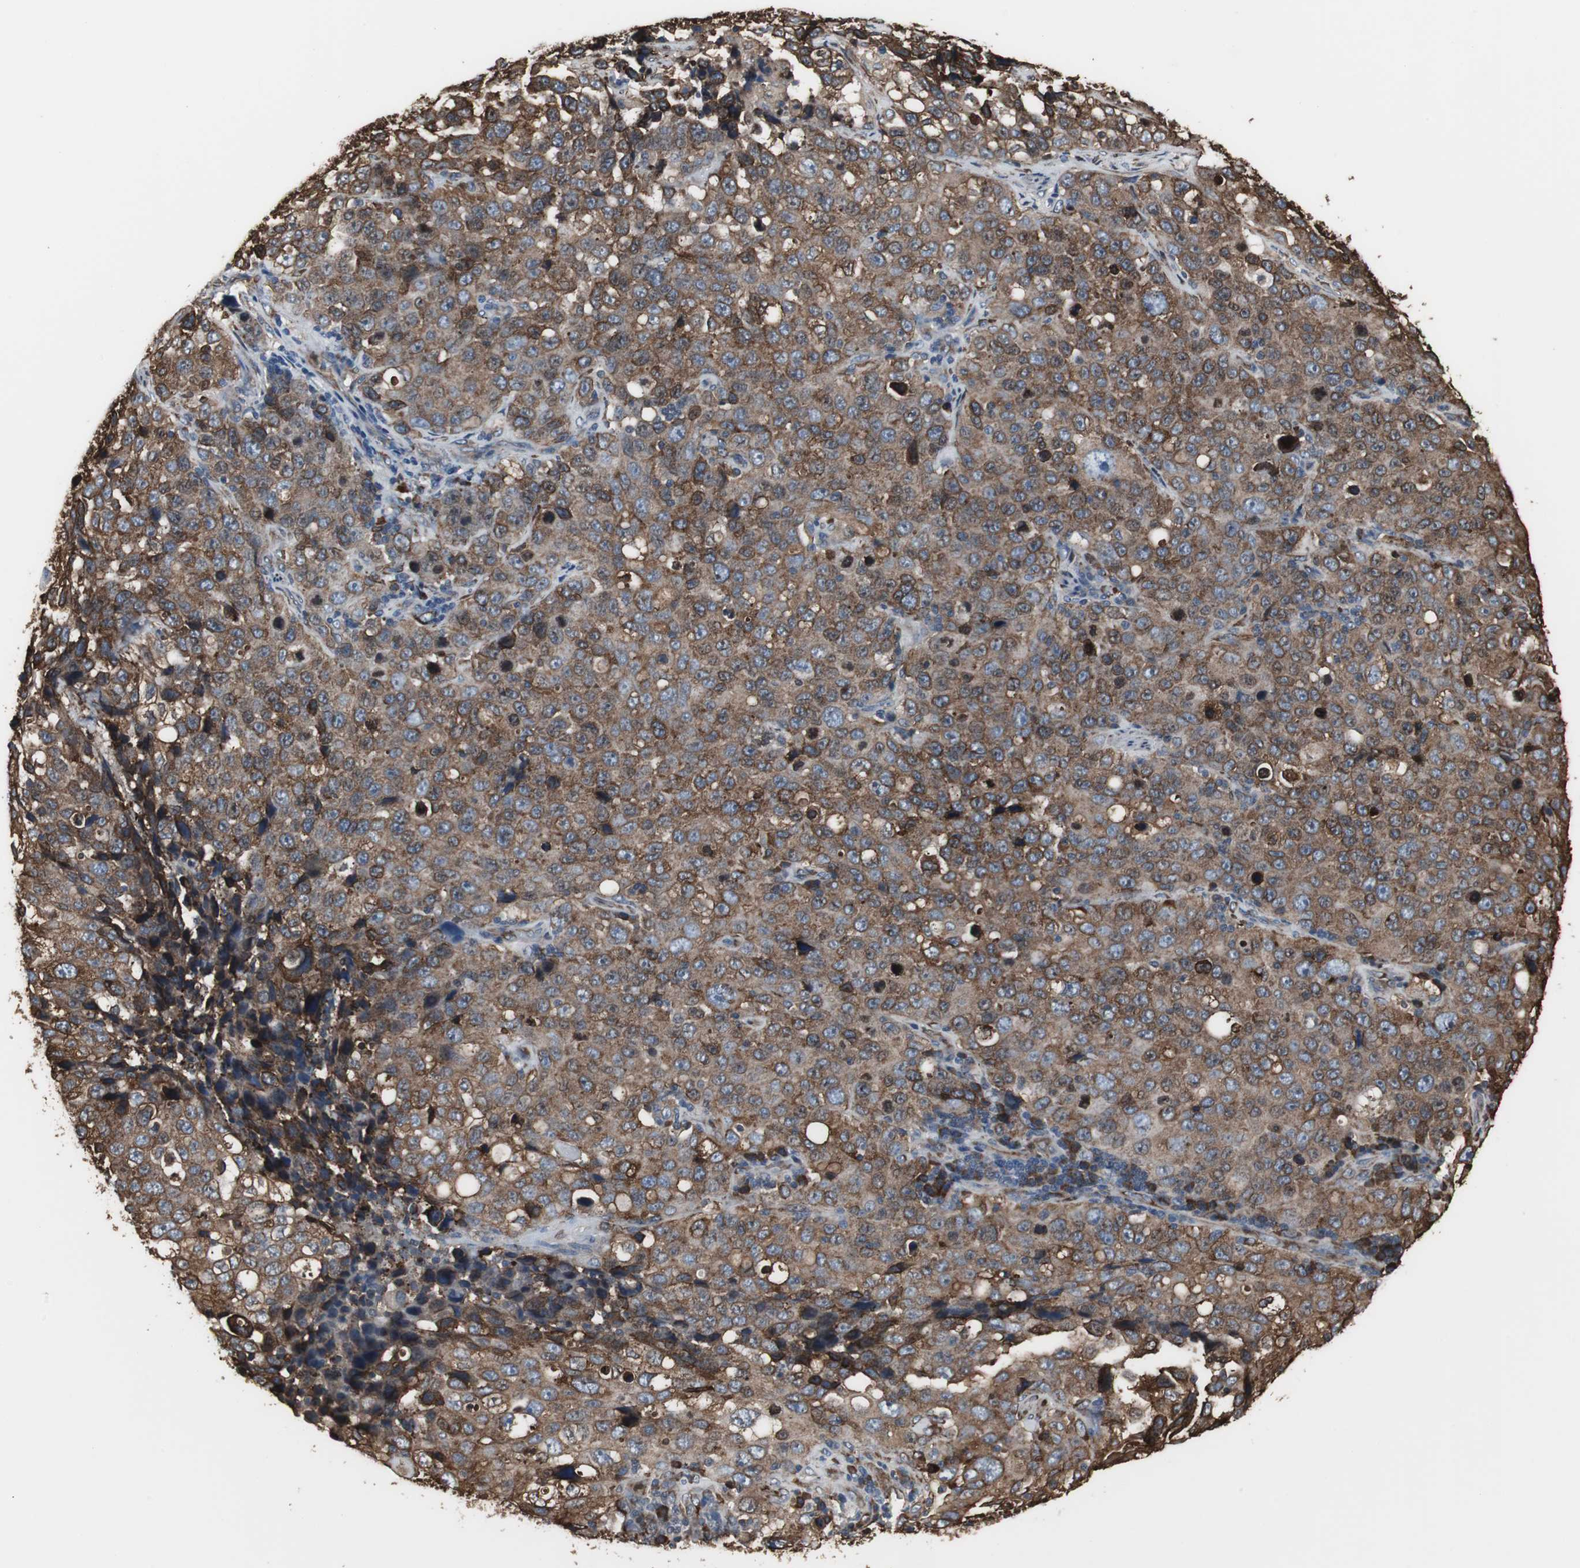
{"staining": {"intensity": "moderate", "quantity": ">75%", "location": "cytoplasmic/membranous"}, "tissue": "stomach cancer", "cell_type": "Tumor cells", "image_type": "cancer", "snomed": [{"axis": "morphology", "description": "Normal tissue, NOS"}, {"axis": "morphology", "description": "Adenocarcinoma, NOS"}, {"axis": "topography", "description": "Stomach"}], "caption": "IHC micrograph of human adenocarcinoma (stomach) stained for a protein (brown), which exhibits medium levels of moderate cytoplasmic/membranous staining in approximately >75% of tumor cells.", "gene": "CALU", "patient": {"sex": "male", "age": 48}}